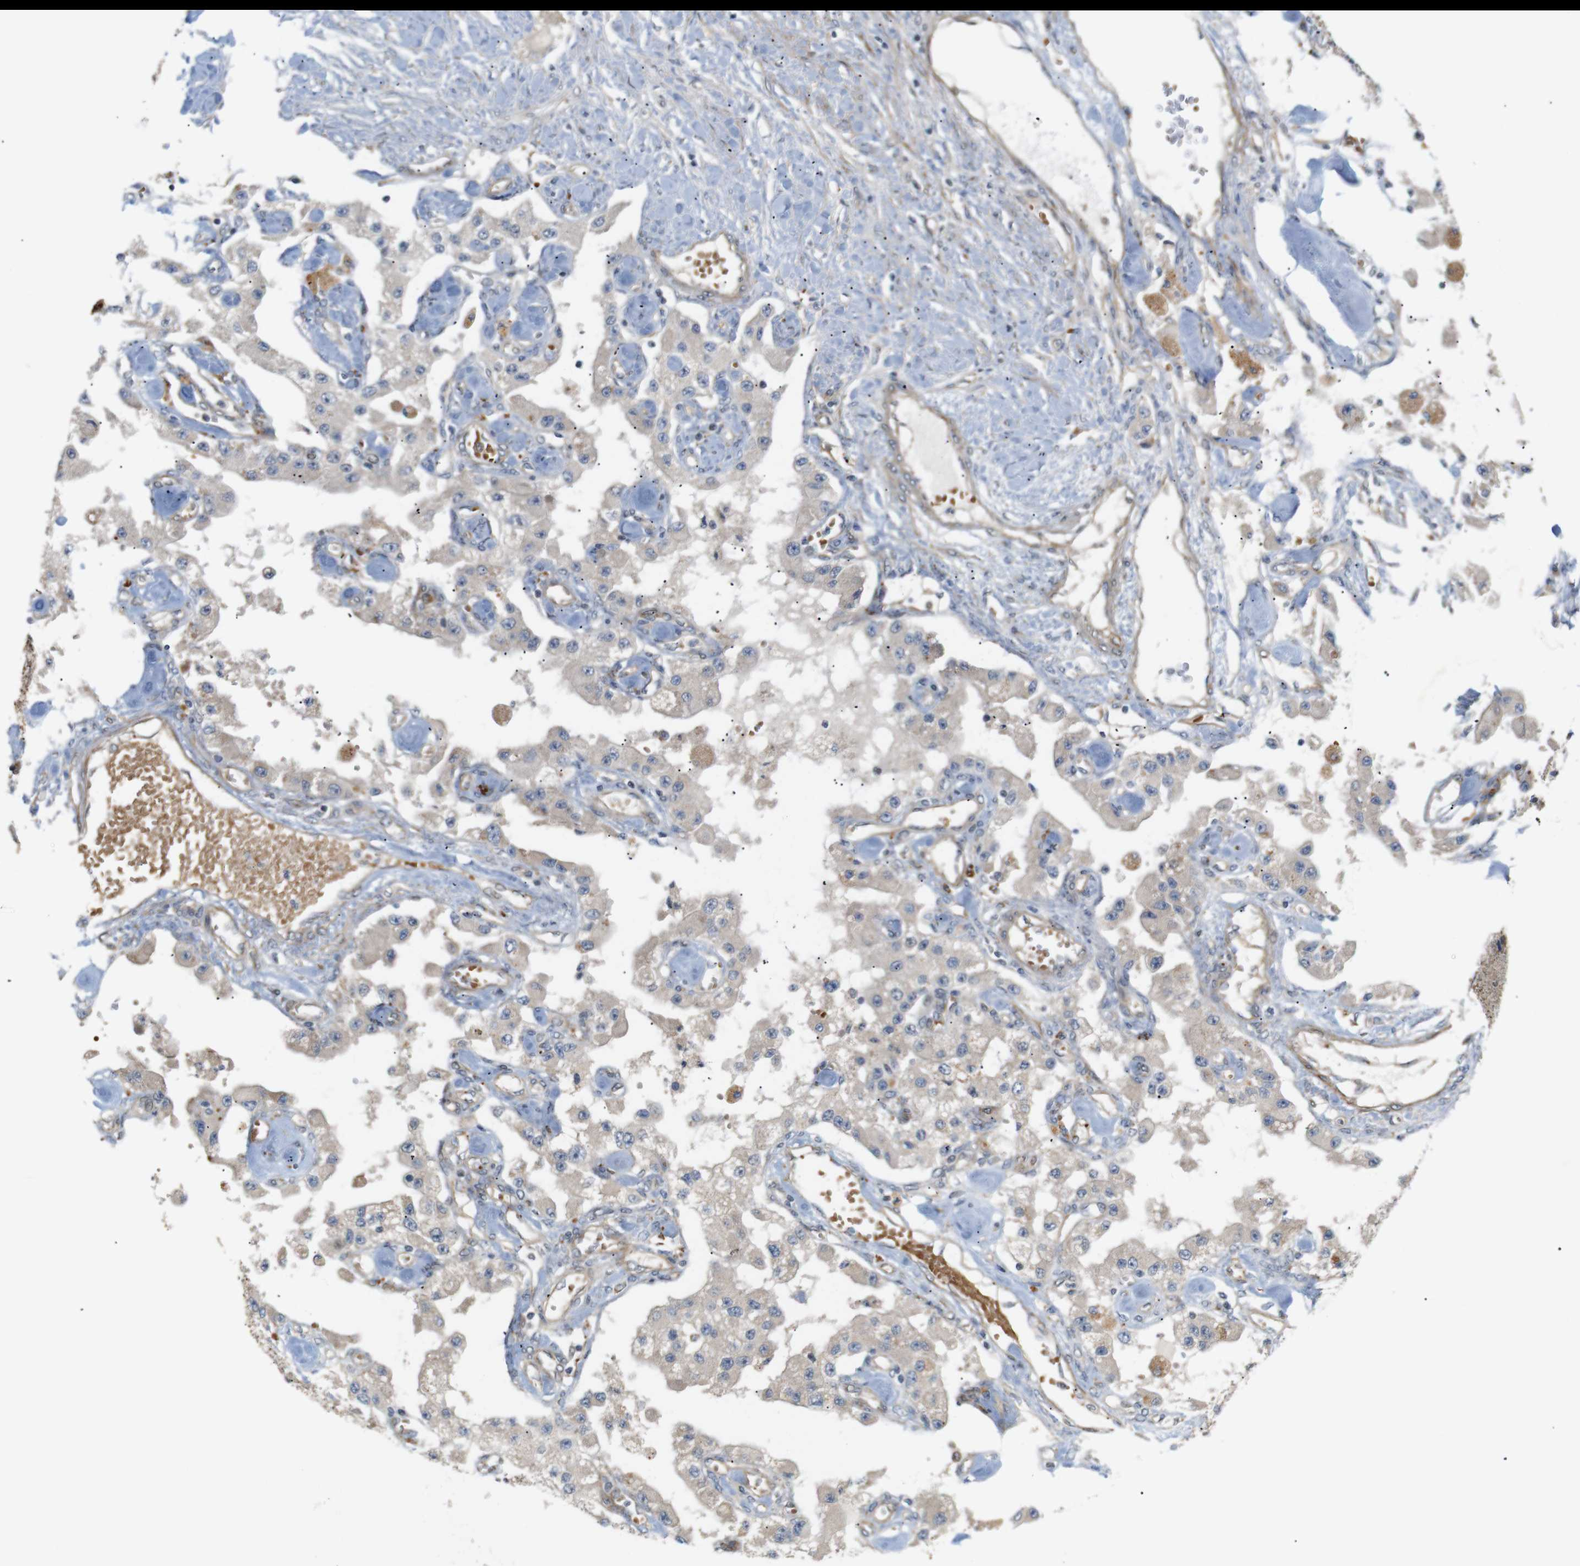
{"staining": {"intensity": "negative", "quantity": "none", "location": "none"}, "tissue": "carcinoid", "cell_type": "Tumor cells", "image_type": "cancer", "snomed": [{"axis": "morphology", "description": "Carcinoid, malignant, NOS"}, {"axis": "topography", "description": "Pancreas"}], "caption": "High magnification brightfield microscopy of carcinoid stained with DAB (3,3'-diaminobenzidine) (brown) and counterstained with hematoxylin (blue): tumor cells show no significant positivity. Nuclei are stained in blue.", "gene": "RPTOR", "patient": {"sex": "male", "age": 41}}